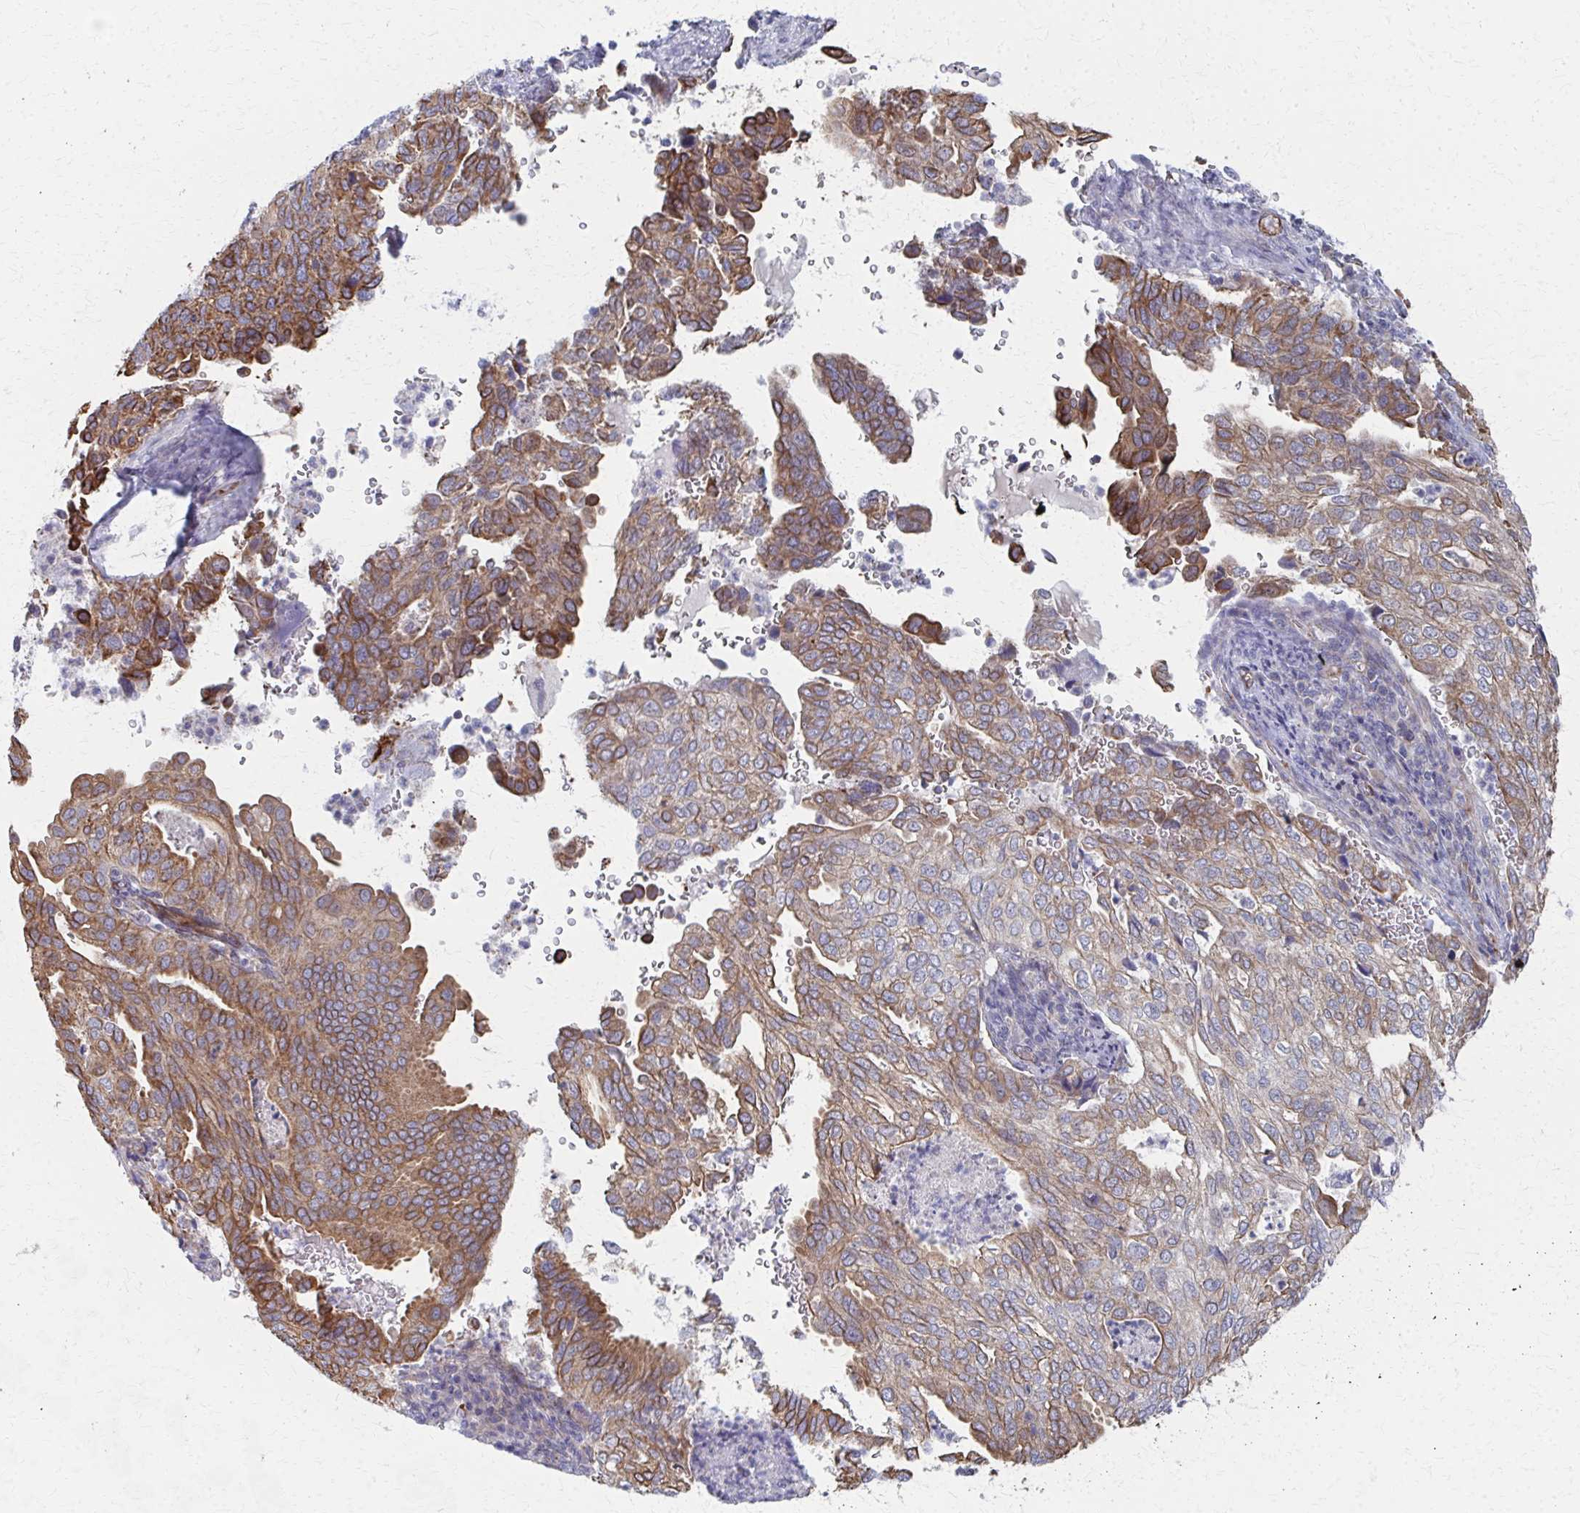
{"staining": {"intensity": "moderate", "quantity": ">75%", "location": "cytoplasmic/membranous"}, "tissue": "cervical cancer", "cell_type": "Tumor cells", "image_type": "cancer", "snomed": [{"axis": "morphology", "description": "Squamous cell carcinoma, NOS"}, {"axis": "topography", "description": "Cervix"}], "caption": "Squamous cell carcinoma (cervical) stained with immunohistochemistry shows moderate cytoplasmic/membranous positivity in about >75% of tumor cells. The protein is stained brown, and the nuclei are stained in blue (DAB (3,3'-diaminobenzidine) IHC with brightfield microscopy, high magnification).", "gene": "FAHD1", "patient": {"sex": "female", "age": 38}}